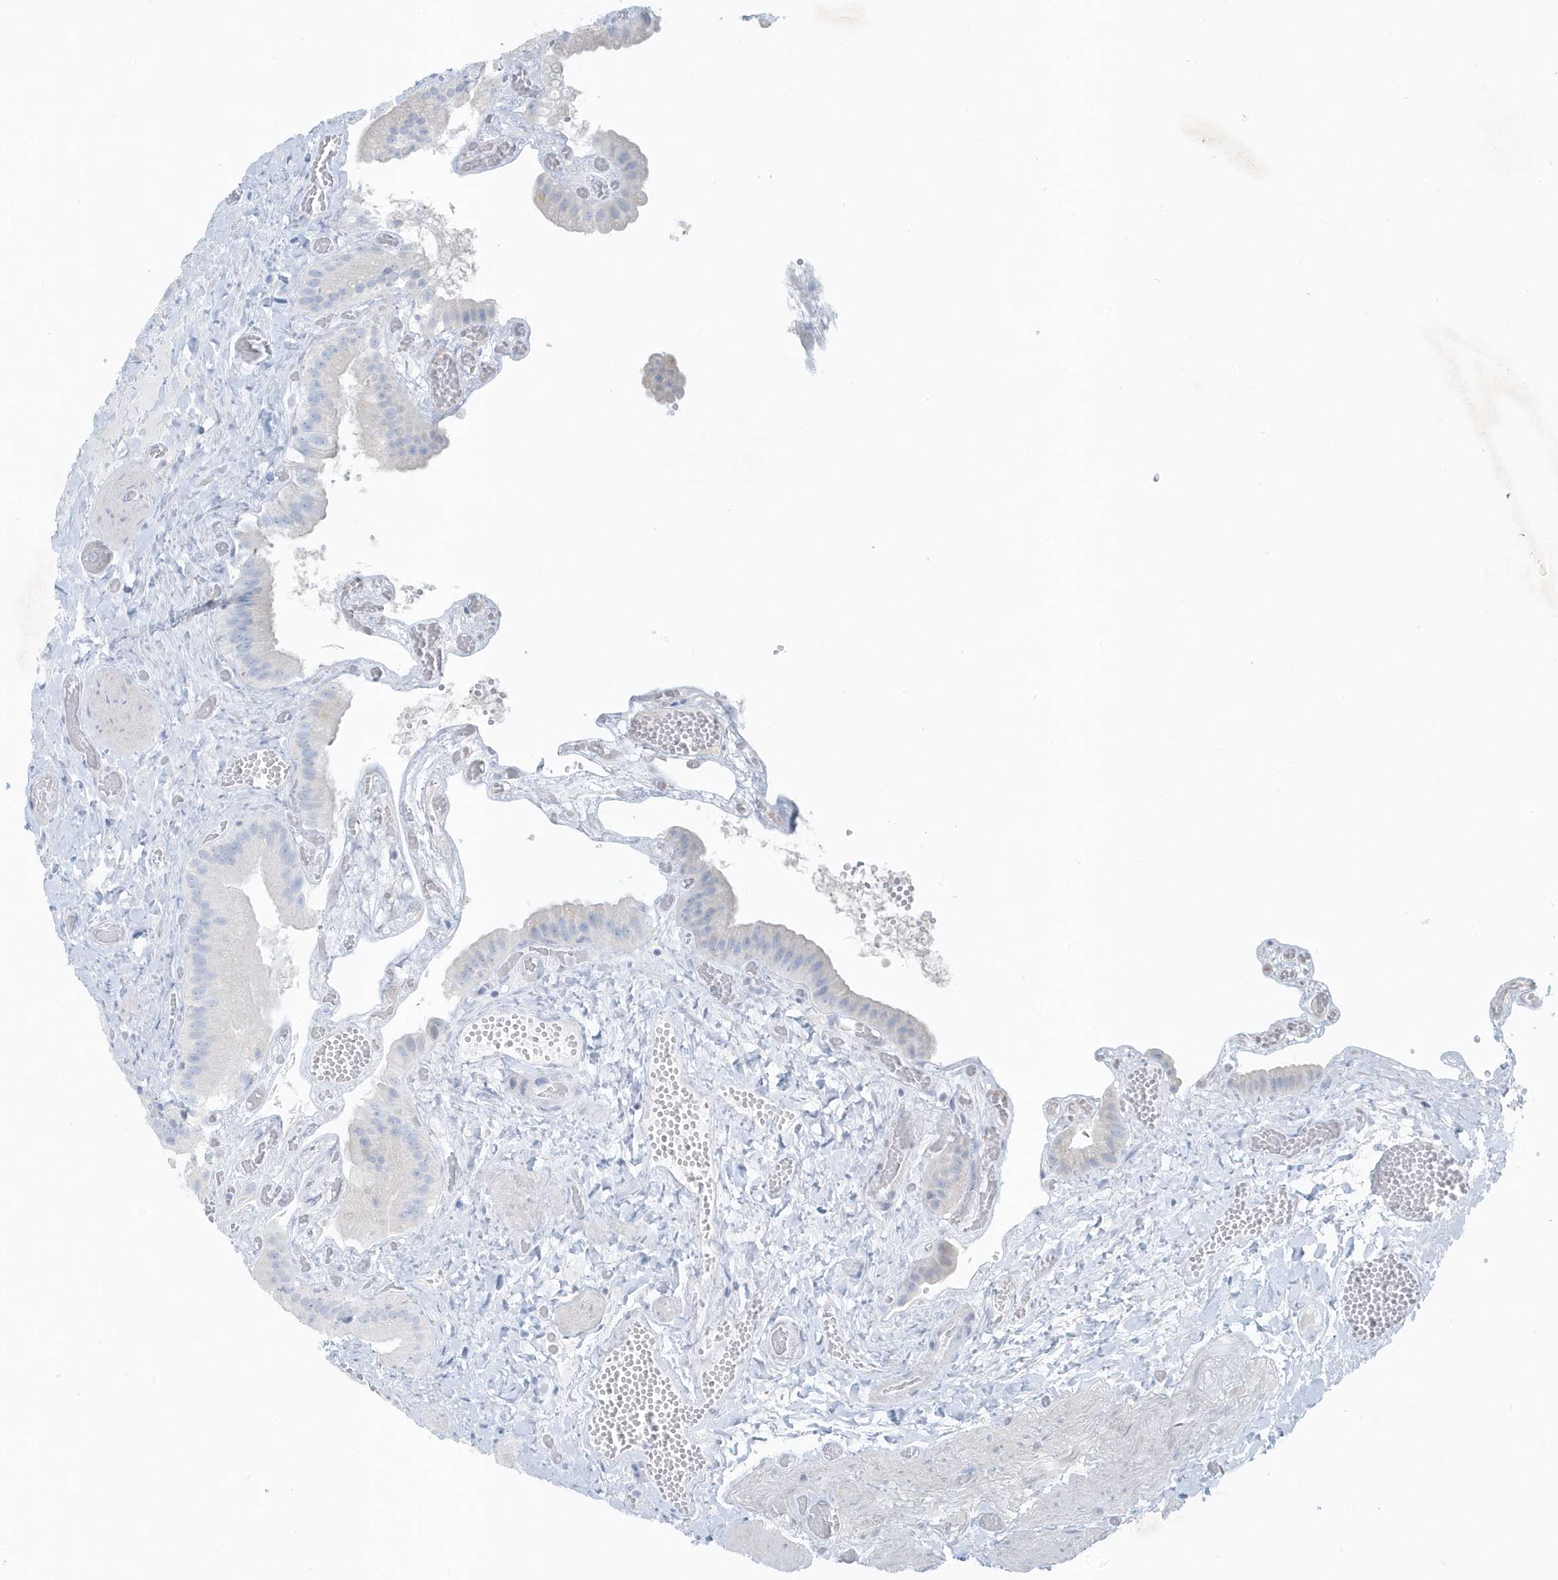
{"staining": {"intensity": "negative", "quantity": "none", "location": "none"}, "tissue": "gallbladder", "cell_type": "Glandular cells", "image_type": "normal", "snomed": [{"axis": "morphology", "description": "Normal tissue, NOS"}, {"axis": "topography", "description": "Gallbladder"}], "caption": "Photomicrograph shows no protein staining in glandular cells of unremarkable gallbladder. (DAB IHC with hematoxylin counter stain).", "gene": "FAM98A", "patient": {"sex": "female", "age": 64}}